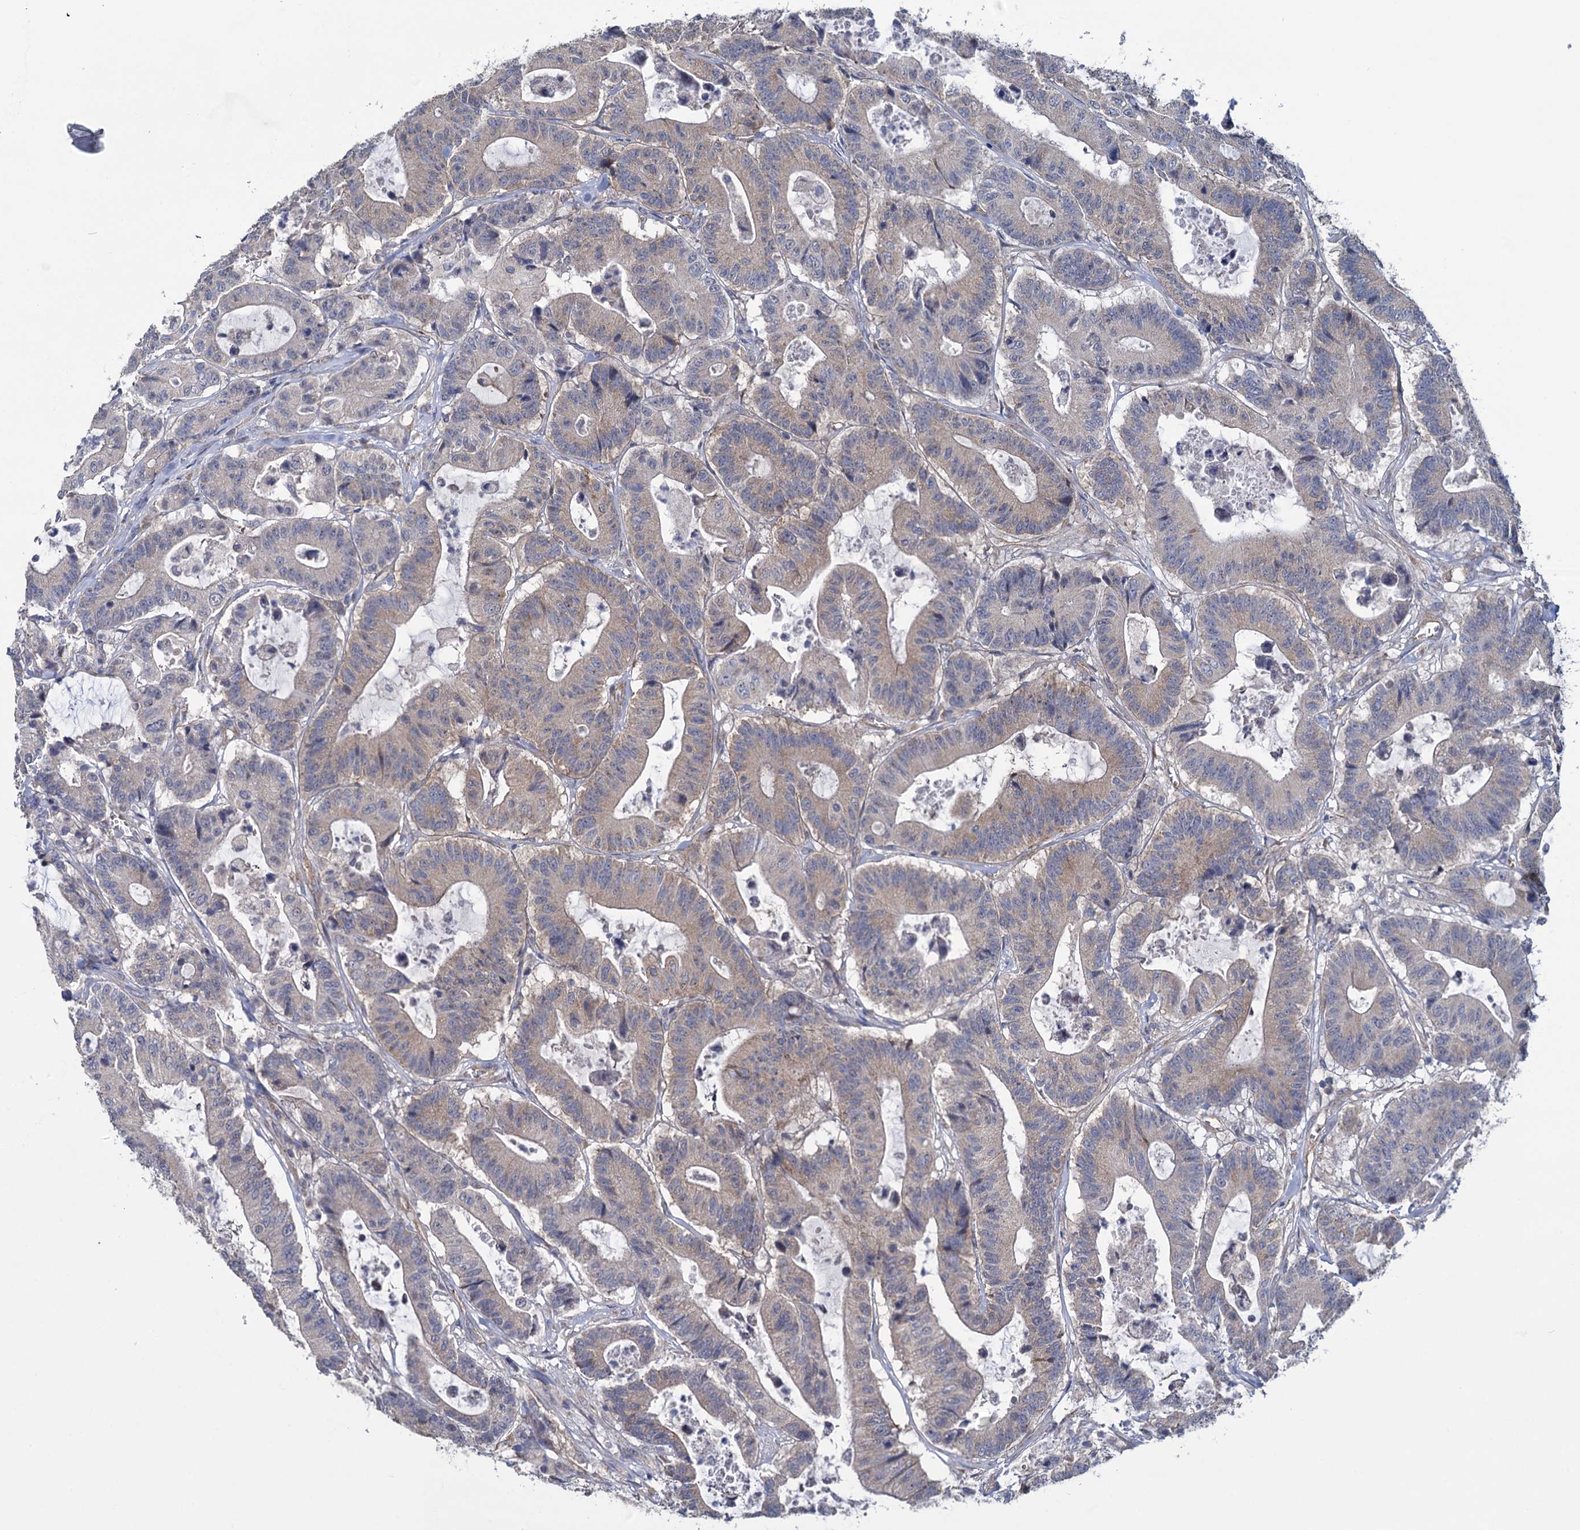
{"staining": {"intensity": "weak", "quantity": "25%-75%", "location": "cytoplasmic/membranous"}, "tissue": "colorectal cancer", "cell_type": "Tumor cells", "image_type": "cancer", "snomed": [{"axis": "morphology", "description": "Adenocarcinoma, NOS"}, {"axis": "topography", "description": "Colon"}], "caption": "Adenocarcinoma (colorectal) tissue exhibits weak cytoplasmic/membranous staining in approximately 25%-75% of tumor cells, visualized by immunohistochemistry.", "gene": "GSTM2", "patient": {"sex": "female", "age": 84}}